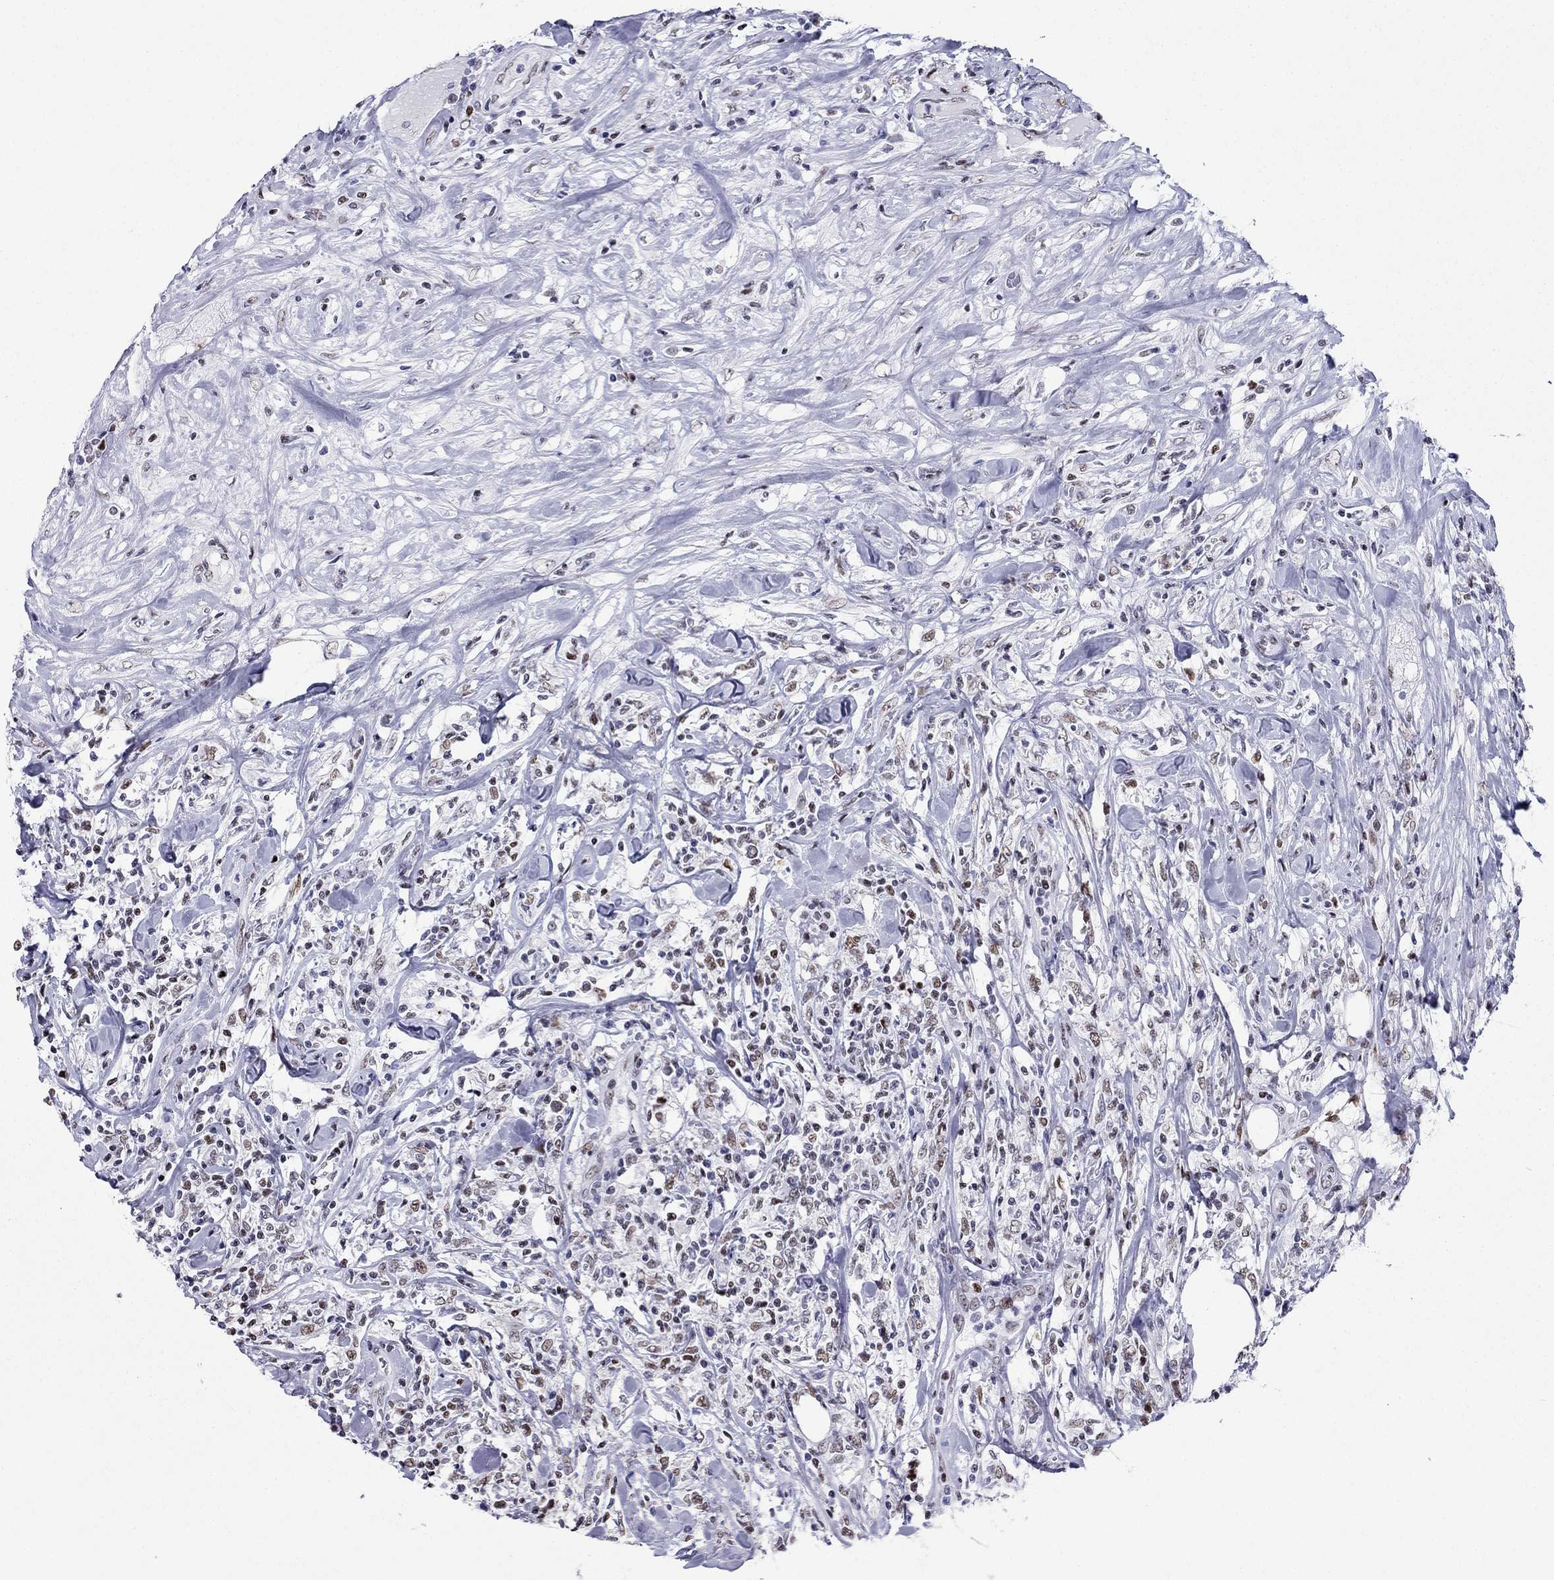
{"staining": {"intensity": "moderate", "quantity": "25%-75%", "location": "nuclear"}, "tissue": "lymphoma", "cell_type": "Tumor cells", "image_type": "cancer", "snomed": [{"axis": "morphology", "description": "Malignant lymphoma, non-Hodgkin's type, High grade"}, {"axis": "topography", "description": "Lymph node"}], "caption": "Human malignant lymphoma, non-Hodgkin's type (high-grade) stained for a protein (brown) exhibits moderate nuclear positive expression in approximately 25%-75% of tumor cells.", "gene": "PPM1G", "patient": {"sex": "female", "age": 84}}